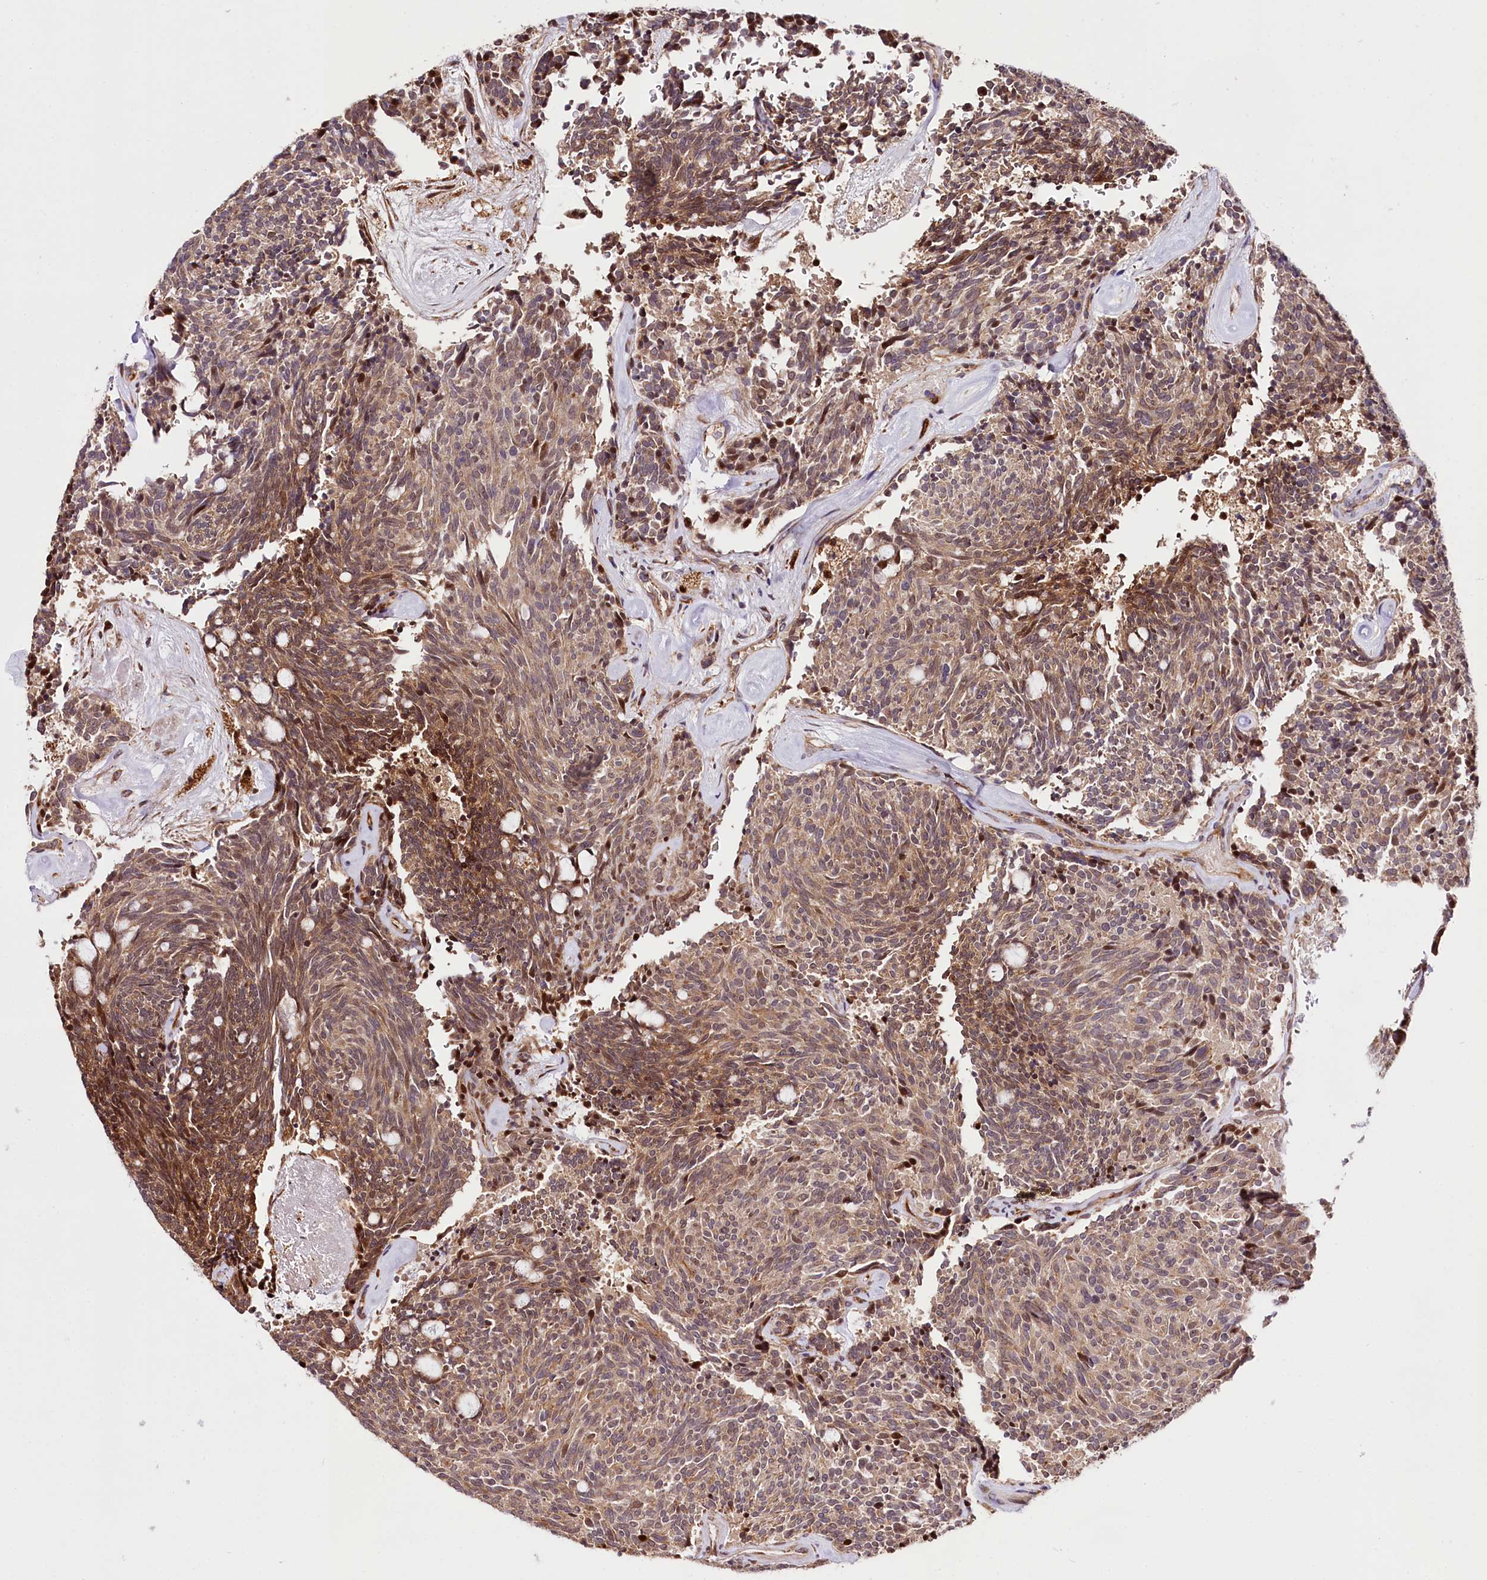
{"staining": {"intensity": "moderate", "quantity": ">75%", "location": "cytoplasmic/membranous,nuclear"}, "tissue": "carcinoid", "cell_type": "Tumor cells", "image_type": "cancer", "snomed": [{"axis": "morphology", "description": "Carcinoid, malignant, NOS"}, {"axis": "topography", "description": "Pancreas"}], "caption": "IHC (DAB) staining of human malignant carcinoid demonstrates moderate cytoplasmic/membranous and nuclear protein staining in about >75% of tumor cells.", "gene": "CUTC", "patient": {"sex": "female", "age": 54}}